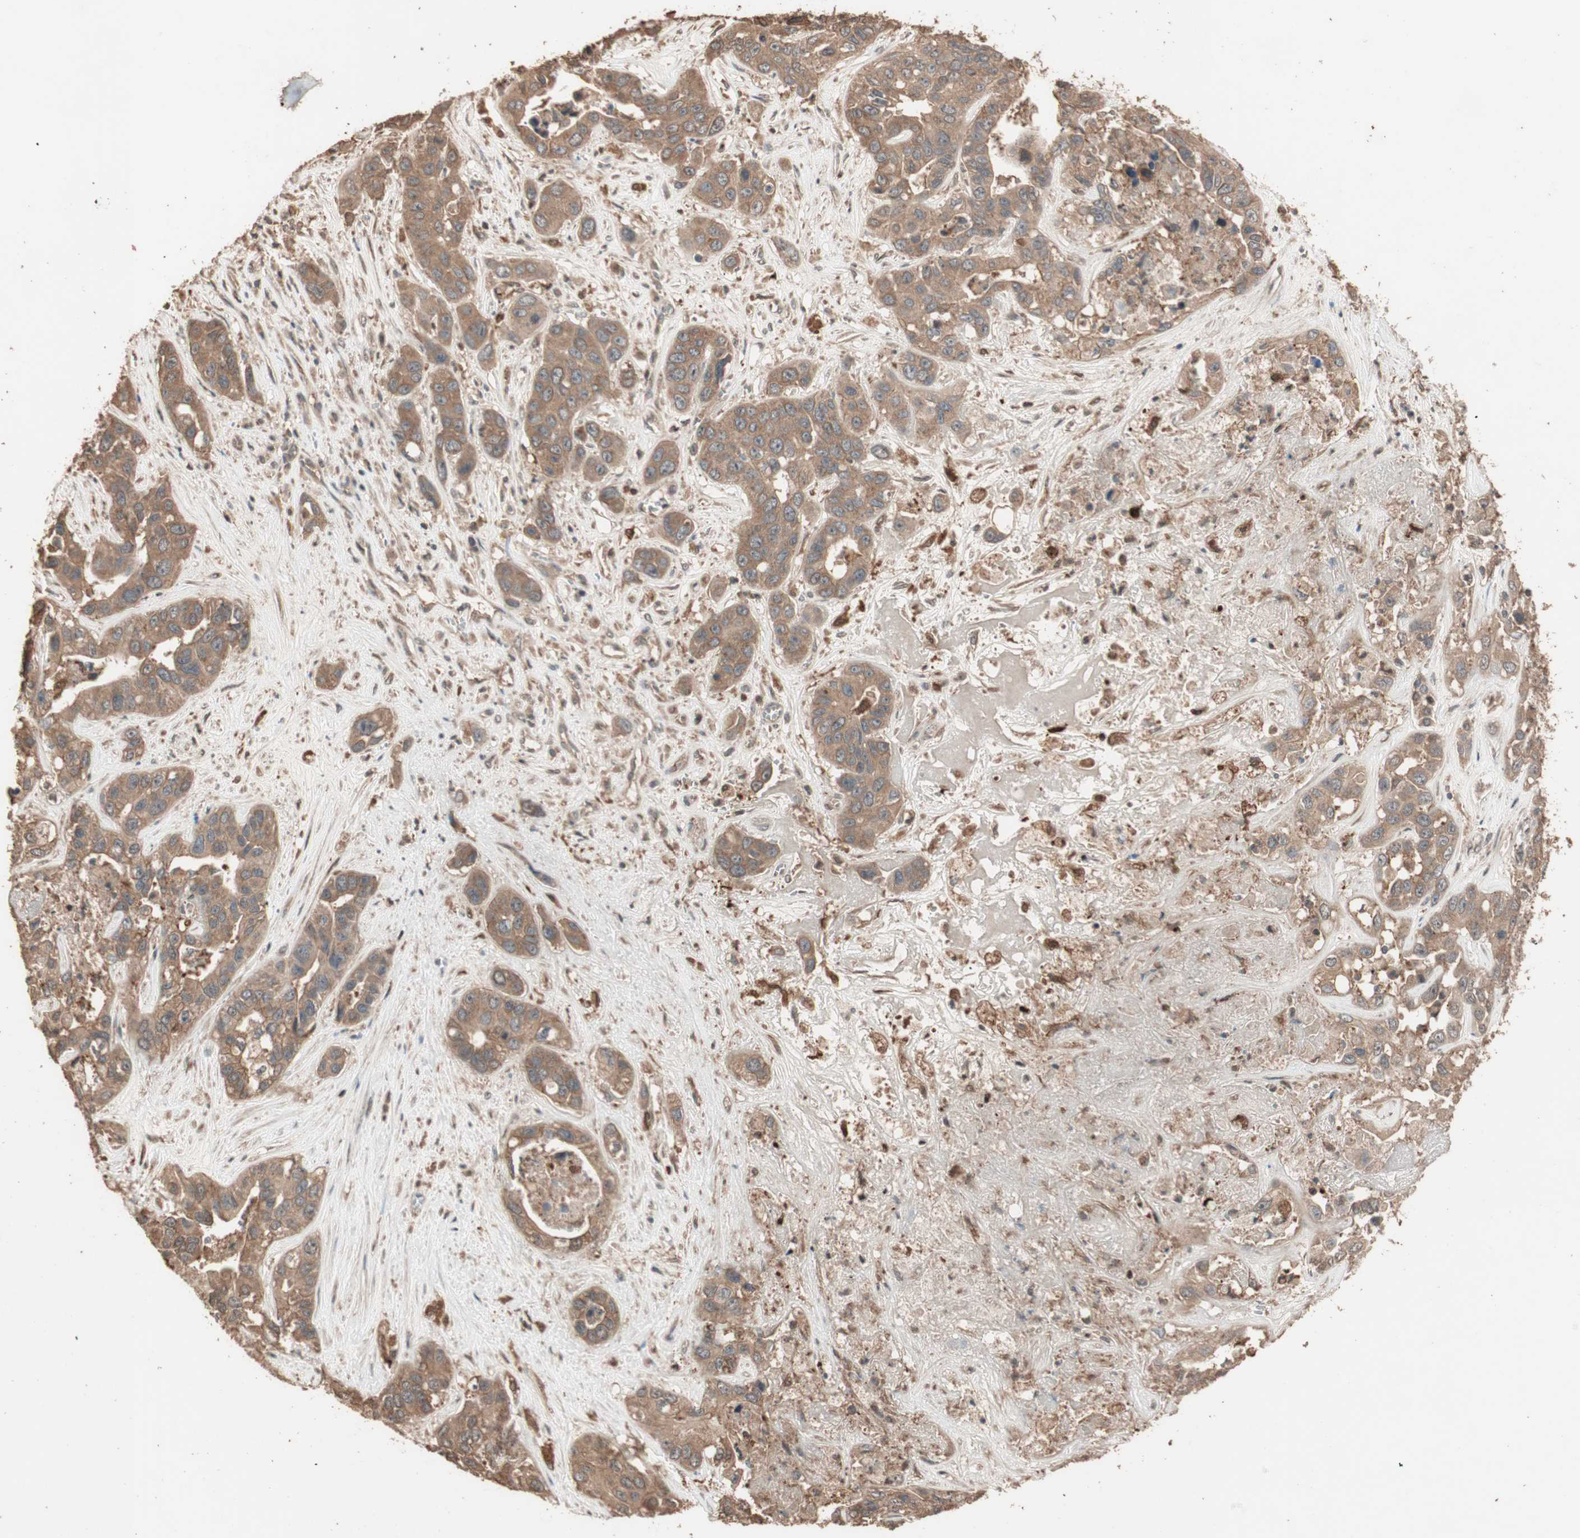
{"staining": {"intensity": "moderate", "quantity": ">75%", "location": "cytoplasmic/membranous"}, "tissue": "liver cancer", "cell_type": "Tumor cells", "image_type": "cancer", "snomed": [{"axis": "morphology", "description": "Cholangiocarcinoma"}, {"axis": "topography", "description": "Liver"}], "caption": "Protein staining of liver cholangiocarcinoma tissue demonstrates moderate cytoplasmic/membranous expression in about >75% of tumor cells.", "gene": "USP20", "patient": {"sex": "female", "age": 52}}